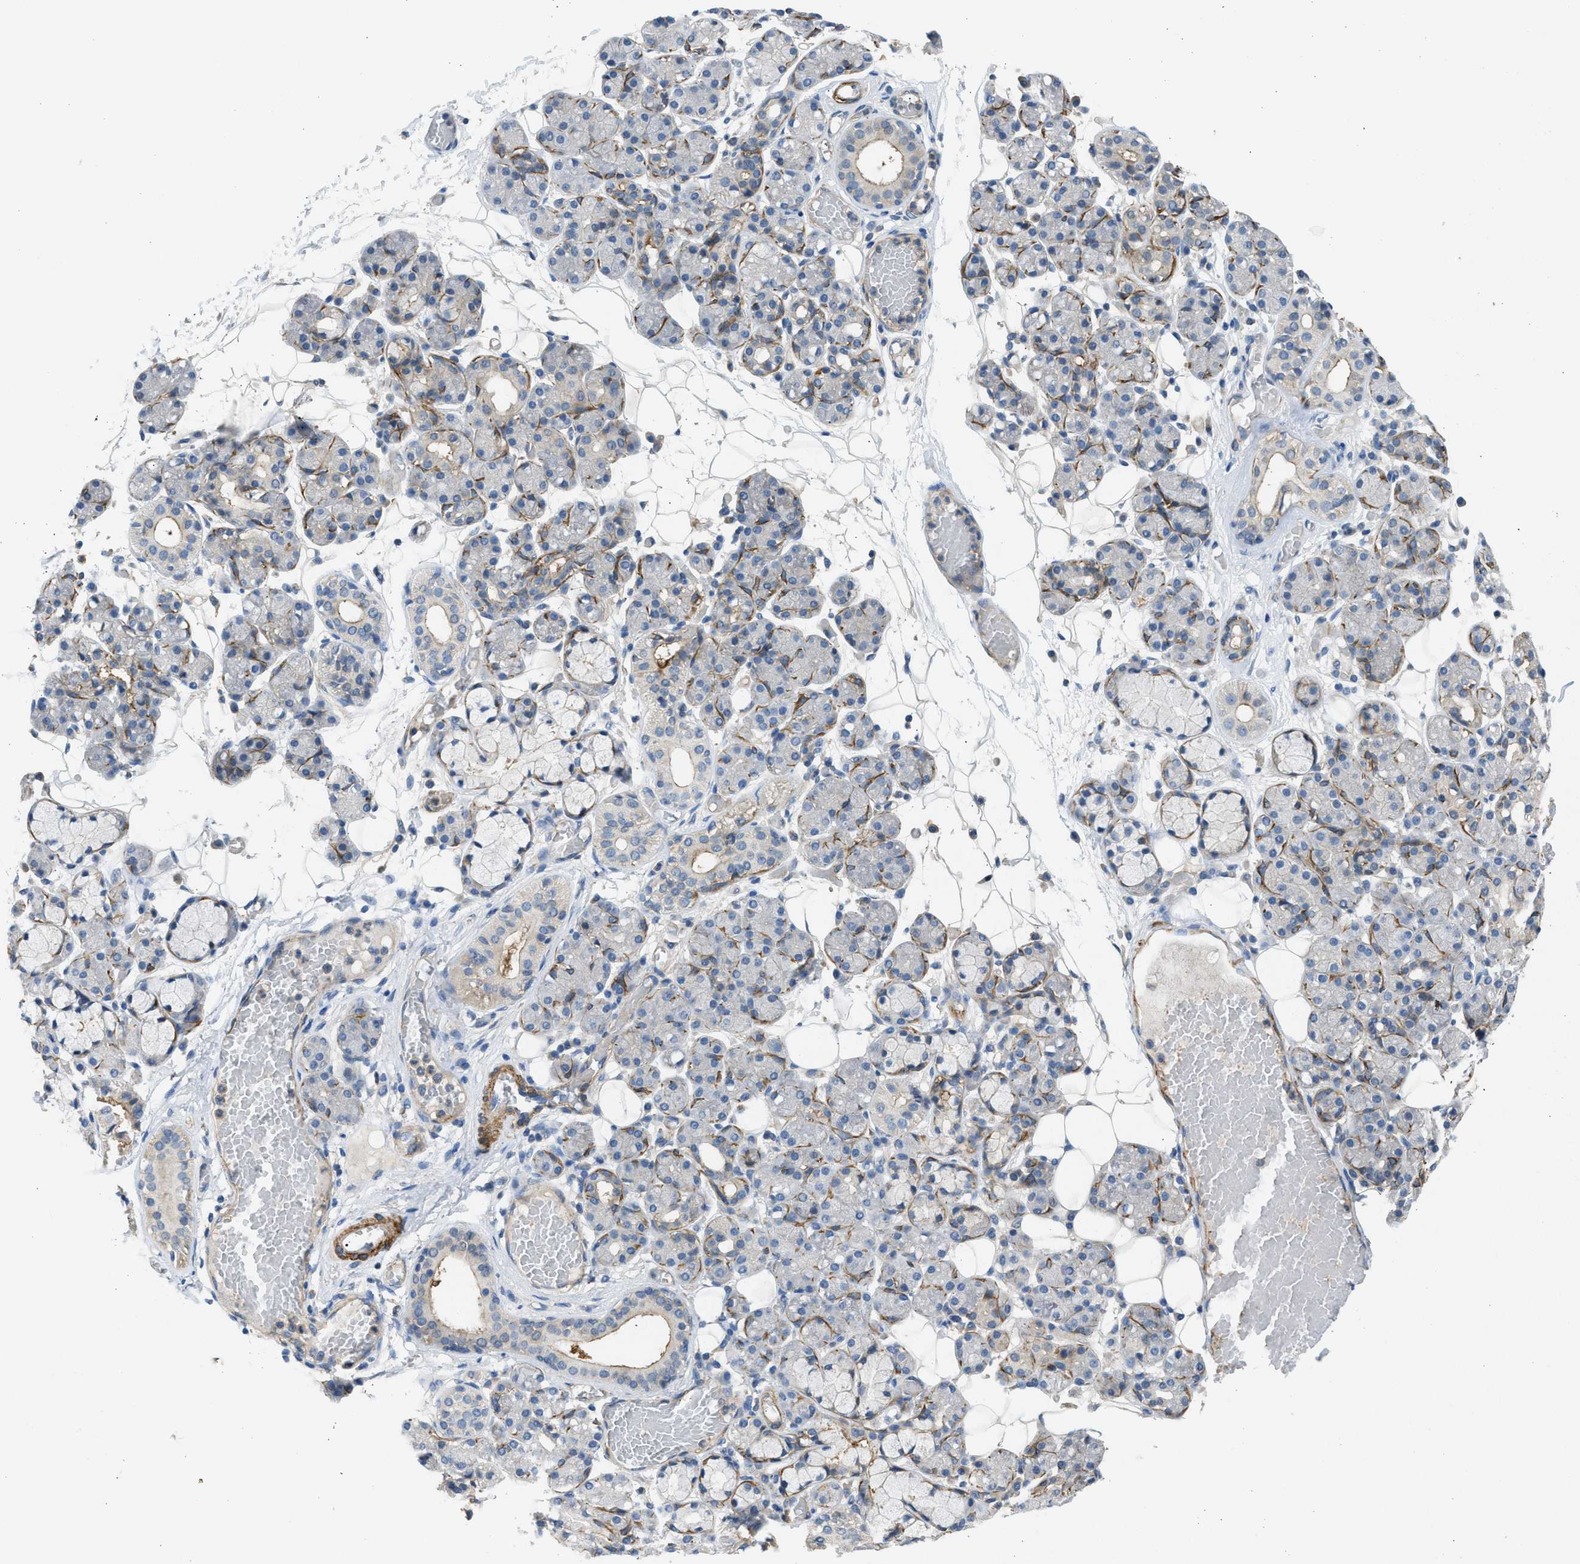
{"staining": {"intensity": "moderate", "quantity": "<25%", "location": "cytoplasmic/membranous"}, "tissue": "salivary gland", "cell_type": "Glandular cells", "image_type": "normal", "snomed": [{"axis": "morphology", "description": "Normal tissue, NOS"}, {"axis": "topography", "description": "Salivary gland"}], "caption": "Immunohistochemistry (DAB) staining of benign salivary gland shows moderate cytoplasmic/membranous protein staining in approximately <25% of glandular cells.", "gene": "PCNX3", "patient": {"sex": "male", "age": 63}}